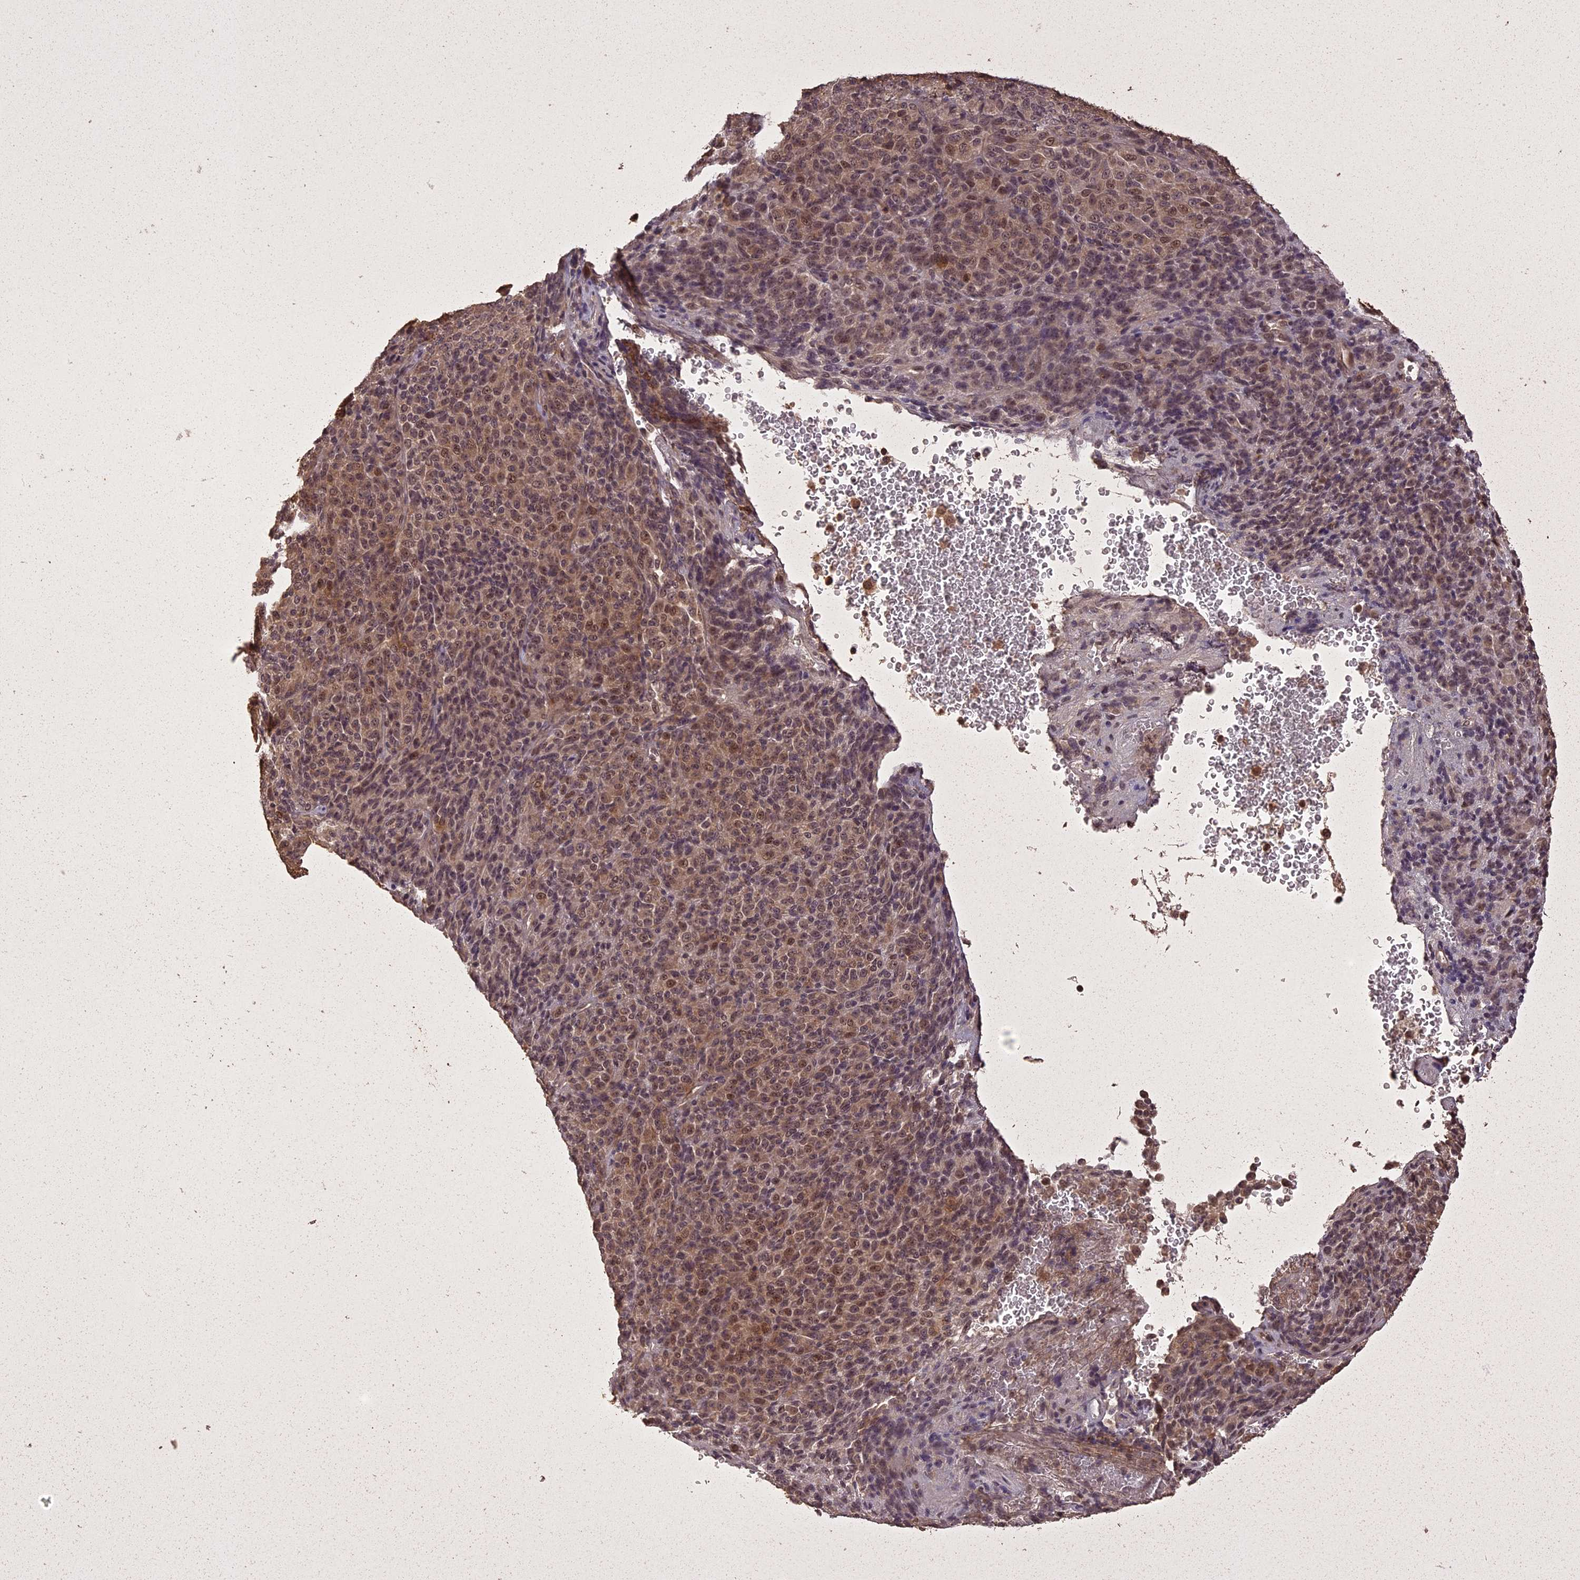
{"staining": {"intensity": "moderate", "quantity": ">75%", "location": "nuclear"}, "tissue": "melanoma", "cell_type": "Tumor cells", "image_type": "cancer", "snomed": [{"axis": "morphology", "description": "Malignant melanoma, Metastatic site"}, {"axis": "topography", "description": "Brain"}], "caption": "Malignant melanoma (metastatic site) was stained to show a protein in brown. There is medium levels of moderate nuclear positivity in approximately >75% of tumor cells. The protein is shown in brown color, while the nuclei are stained blue.", "gene": "LIN37", "patient": {"sex": "female", "age": 56}}